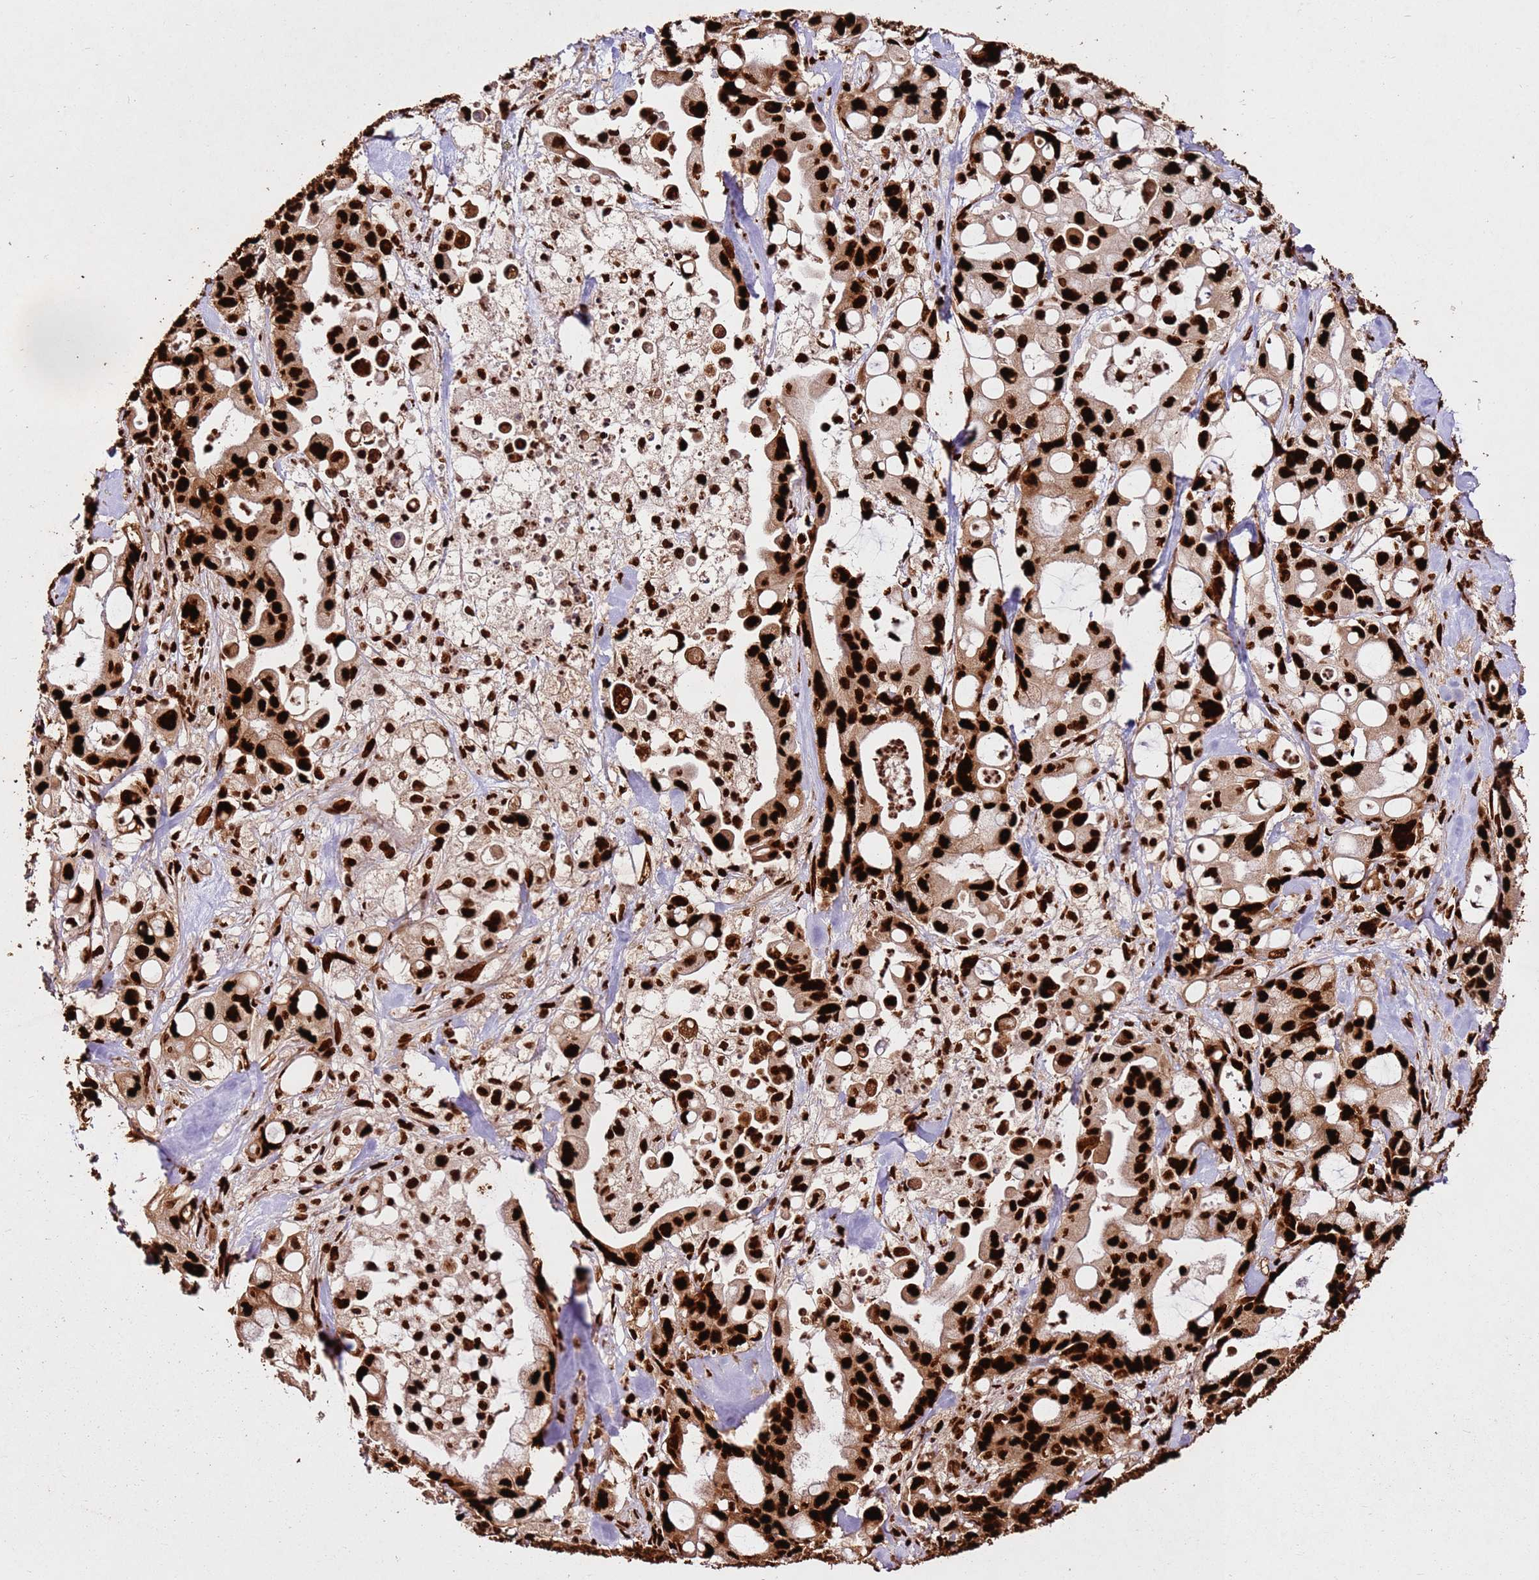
{"staining": {"intensity": "strong", "quantity": ">75%", "location": "nuclear"}, "tissue": "pancreatic cancer", "cell_type": "Tumor cells", "image_type": "cancer", "snomed": [{"axis": "morphology", "description": "Adenocarcinoma, NOS"}, {"axis": "topography", "description": "Pancreas"}], "caption": "Pancreatic cancer stained with a protein marker exhibits strong staining in tumor cells.", "gene": "HNRNPAB", "patient": {"sex": "male", "age": 68}}